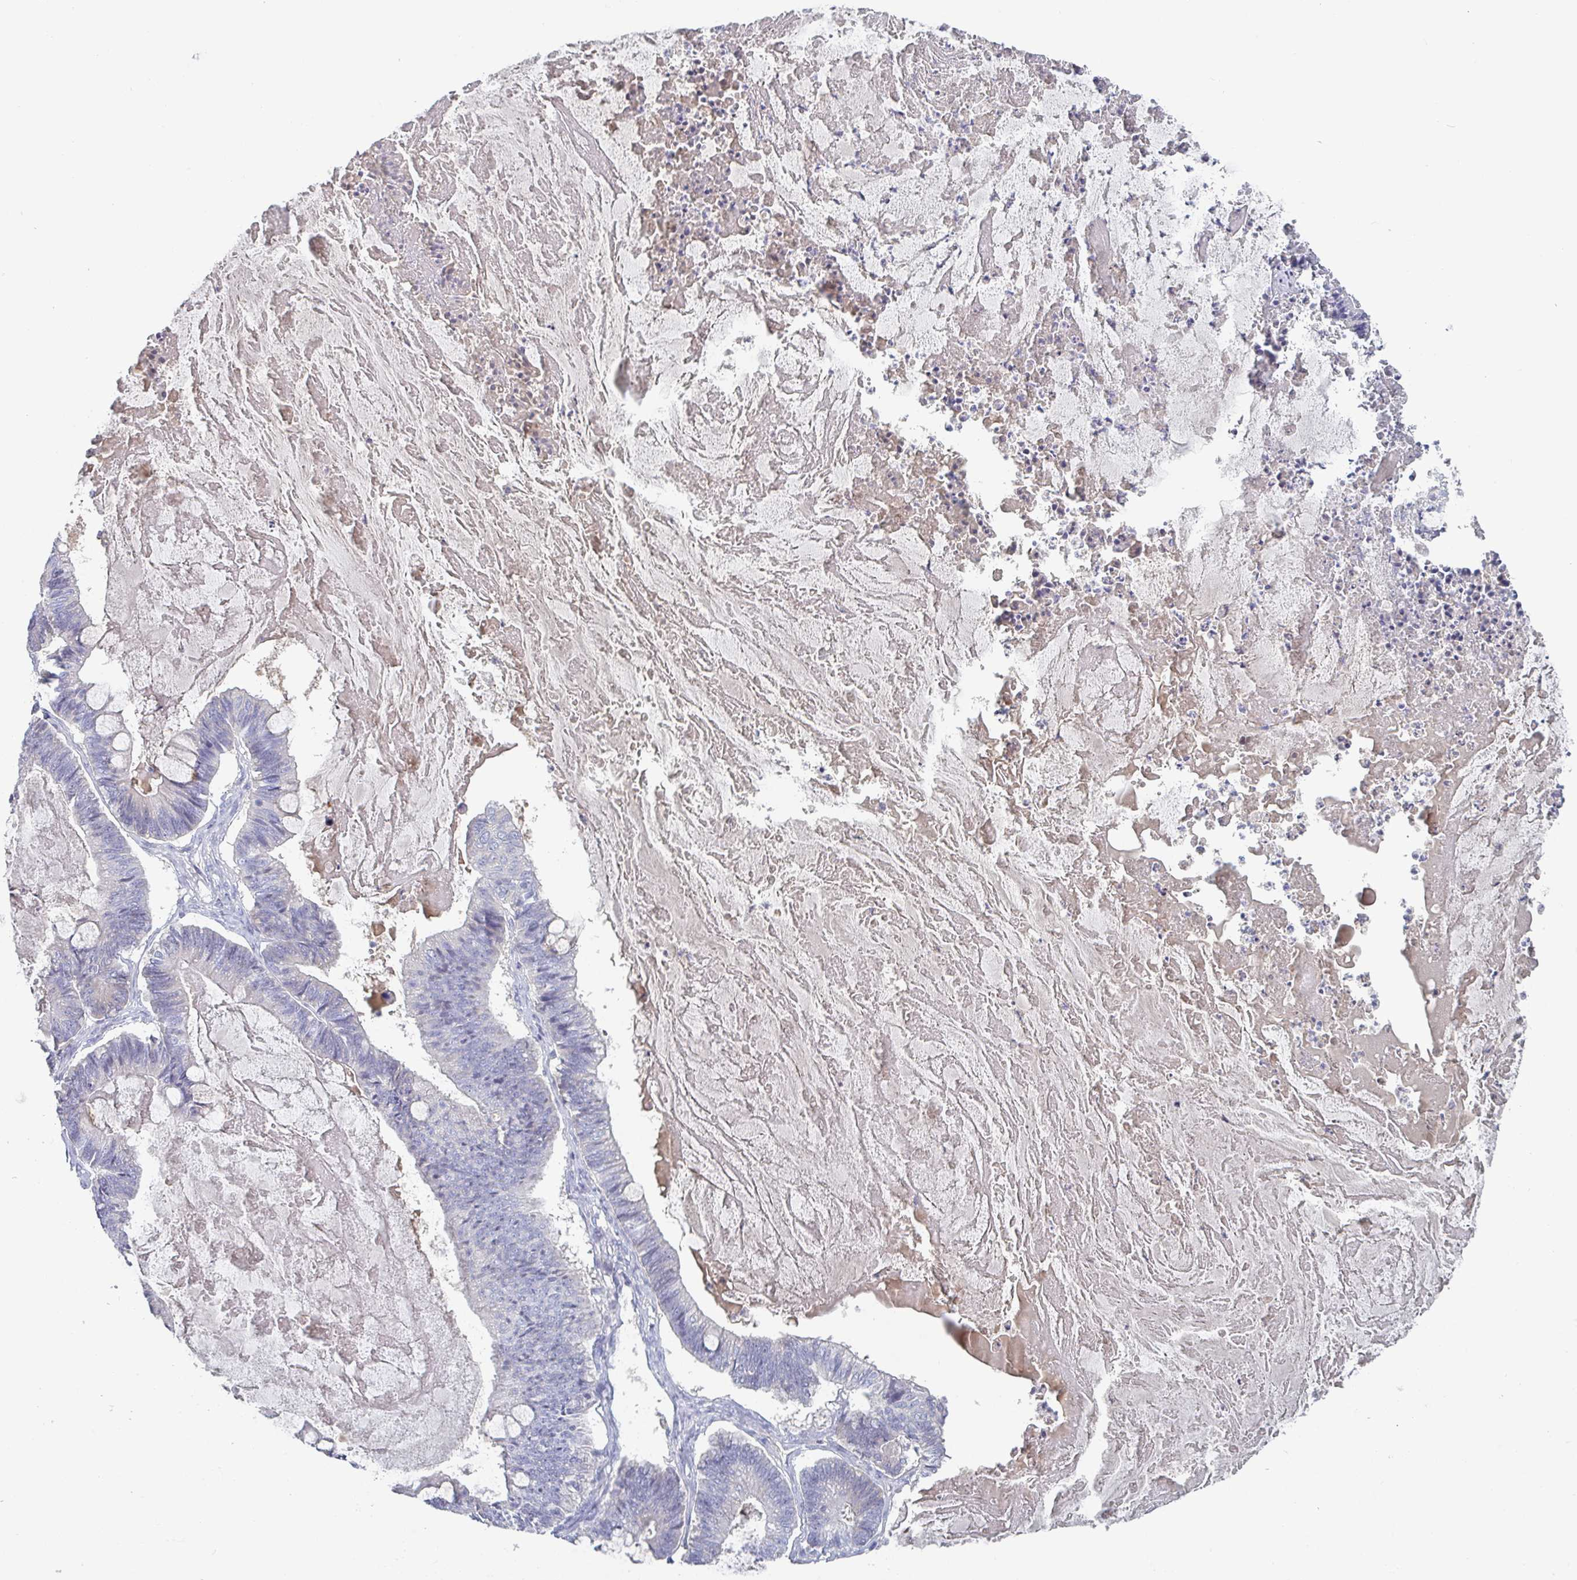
{"staining": {"intensity": "negative", "quantity": "none", "location": "none"}, "tissue": "ovarian cancer", "cell_type": "Tumor cells", "image_type": "cancer", "snomed": [{"axis": "morphology", "description": "Cystadenocarcinoma, mucinous, NOS"}, {"axis": "topography", "description": "Ovary"}], "caption": "High power microscopy image of an immunohistochemistry photomicrograph of ovarian mucinous cystadenocarcinoma, revealing no significant positivity in tumor cells.", "gene": "HGFAC", "patient": {"sex": "female", "age": 61}}